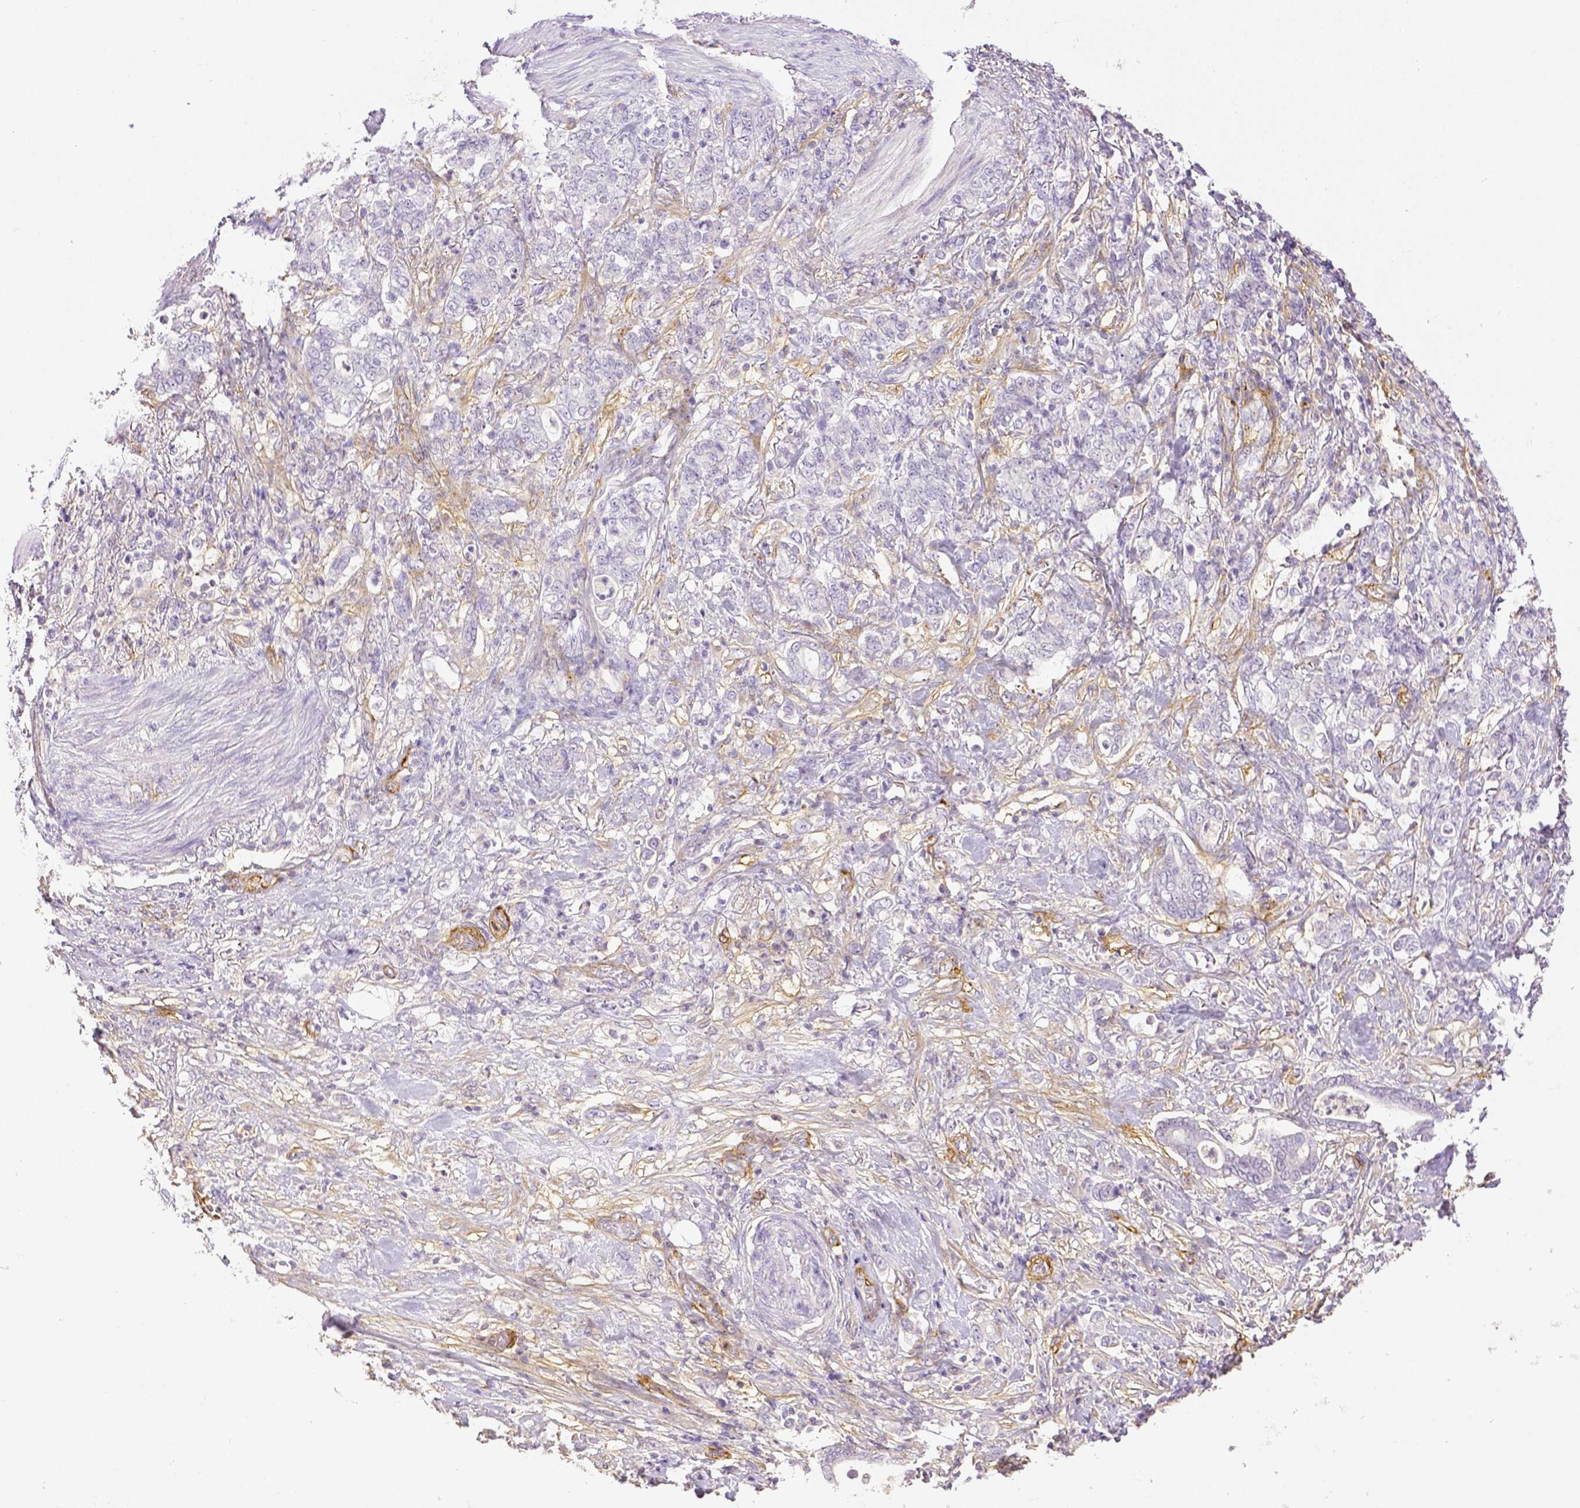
{"staining": {"intensity": "negative", "quantity": "none", "location": "none"}, "tissue": "stomach cancer", "cell_type": "Tumor cells", "image_type": "cancer", "snomed": [{"axis": "morphology", "description": "Adenocarcinoma, NOS"}, {"axis": "topography", "description": "Stomach"}], "caption": "Human stomach cancer (adenocarcinoma) stained for a protein using IHC demonstrates no expression in tumor cells.", "gene": "THY1", "patient": {"sex": "female", "age": 79}}